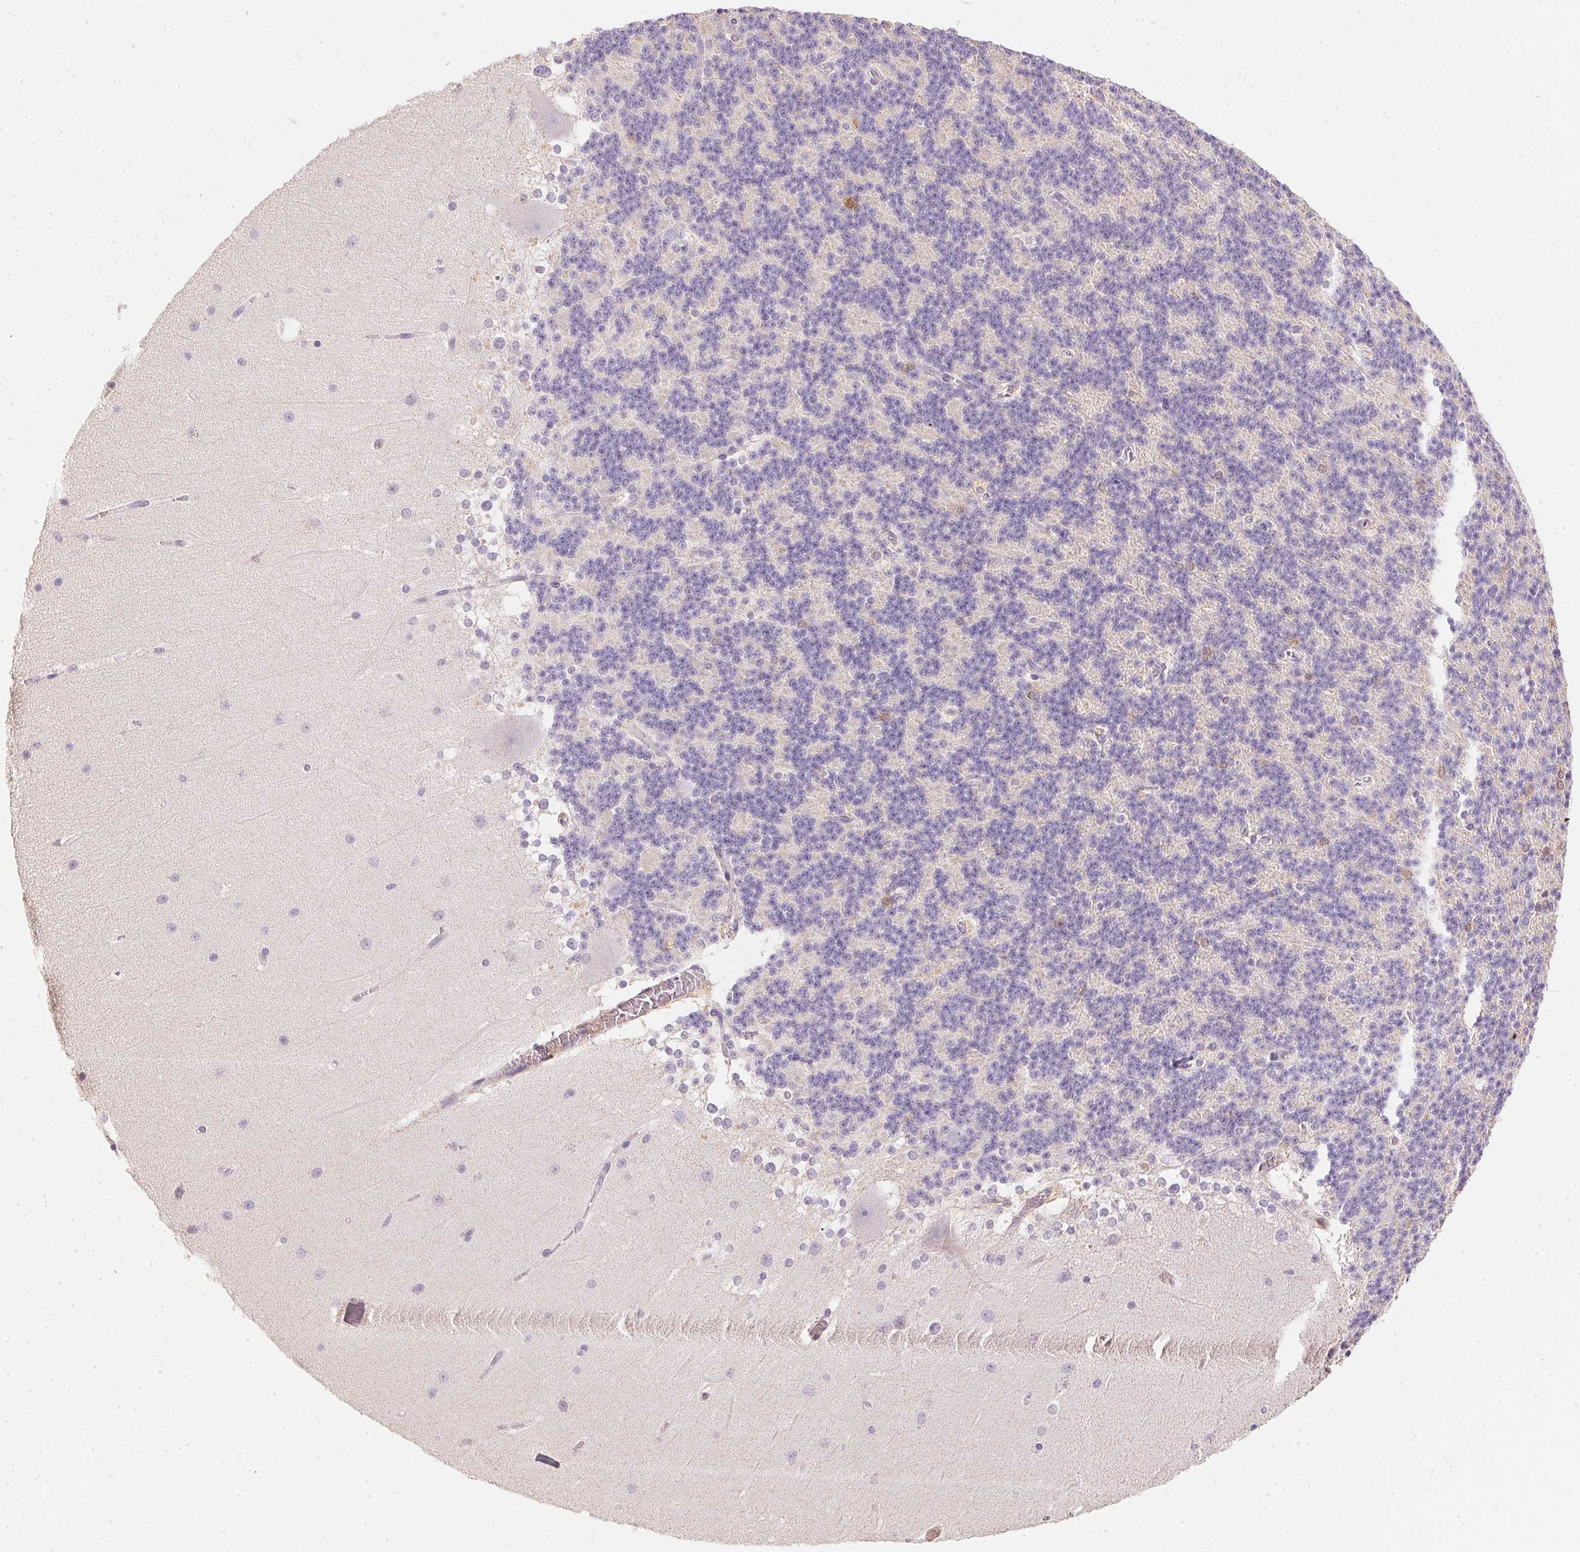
{"staining": {"intensity": "negative", "quantity": "none", "location": "none"}, "tissue": "cerebellum", "cell_type": "Cells in granular layer", "image_type": "normal", "snomed": [{"axis": "morphology", "description": "Normal tissue, NOS"}, {"axis": "topography", "description": "Cerebellum"}], "caption": "Cerebellum stained for a protein using immunohistochemistry (IHC) displays no staining cells in granular layer.", "gene": "S100A3", "patient": {"sex": "female", "age": 19}}